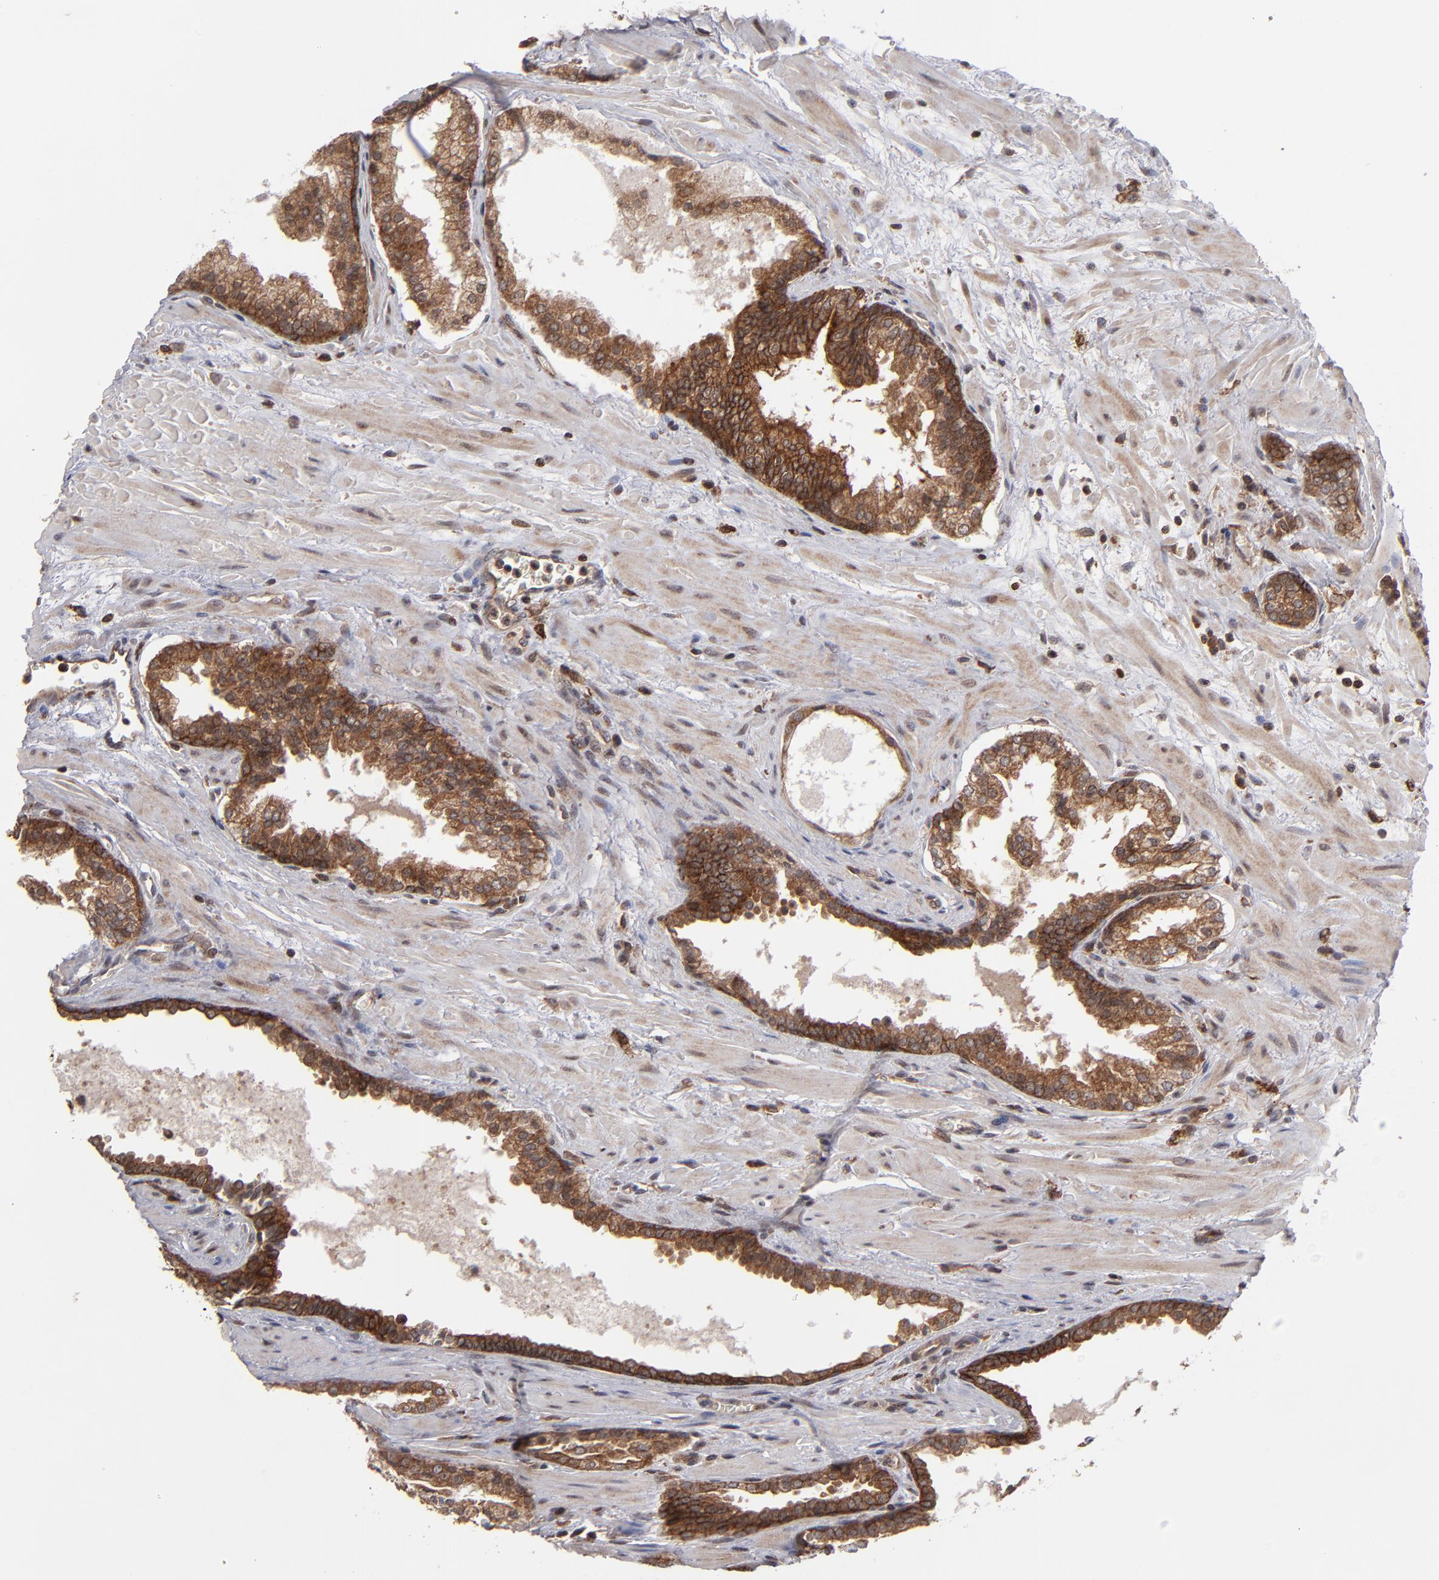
{"staining": {"intensity": "strong", "quantity": ">75%", "location": "cytoplasmic/membranous,nuclear"}, "tissue": "prostate cancer", "cell_type": "Tumor cells", "image_type": "cancer", "snomed": [{"axis": "morphology", "description": "Adenocarcinoma, Medium grade"}, {"axis": "topography", "description": "Prostate"}], "caption": "IHC (DAB) staining of human prostate cancer exhibits strong cytoplasmic/membranous and nuclear protein expression in about >75% of tumor cells.", "gene": "RGS6", "patient": {"sex": "male", "age": 60}}